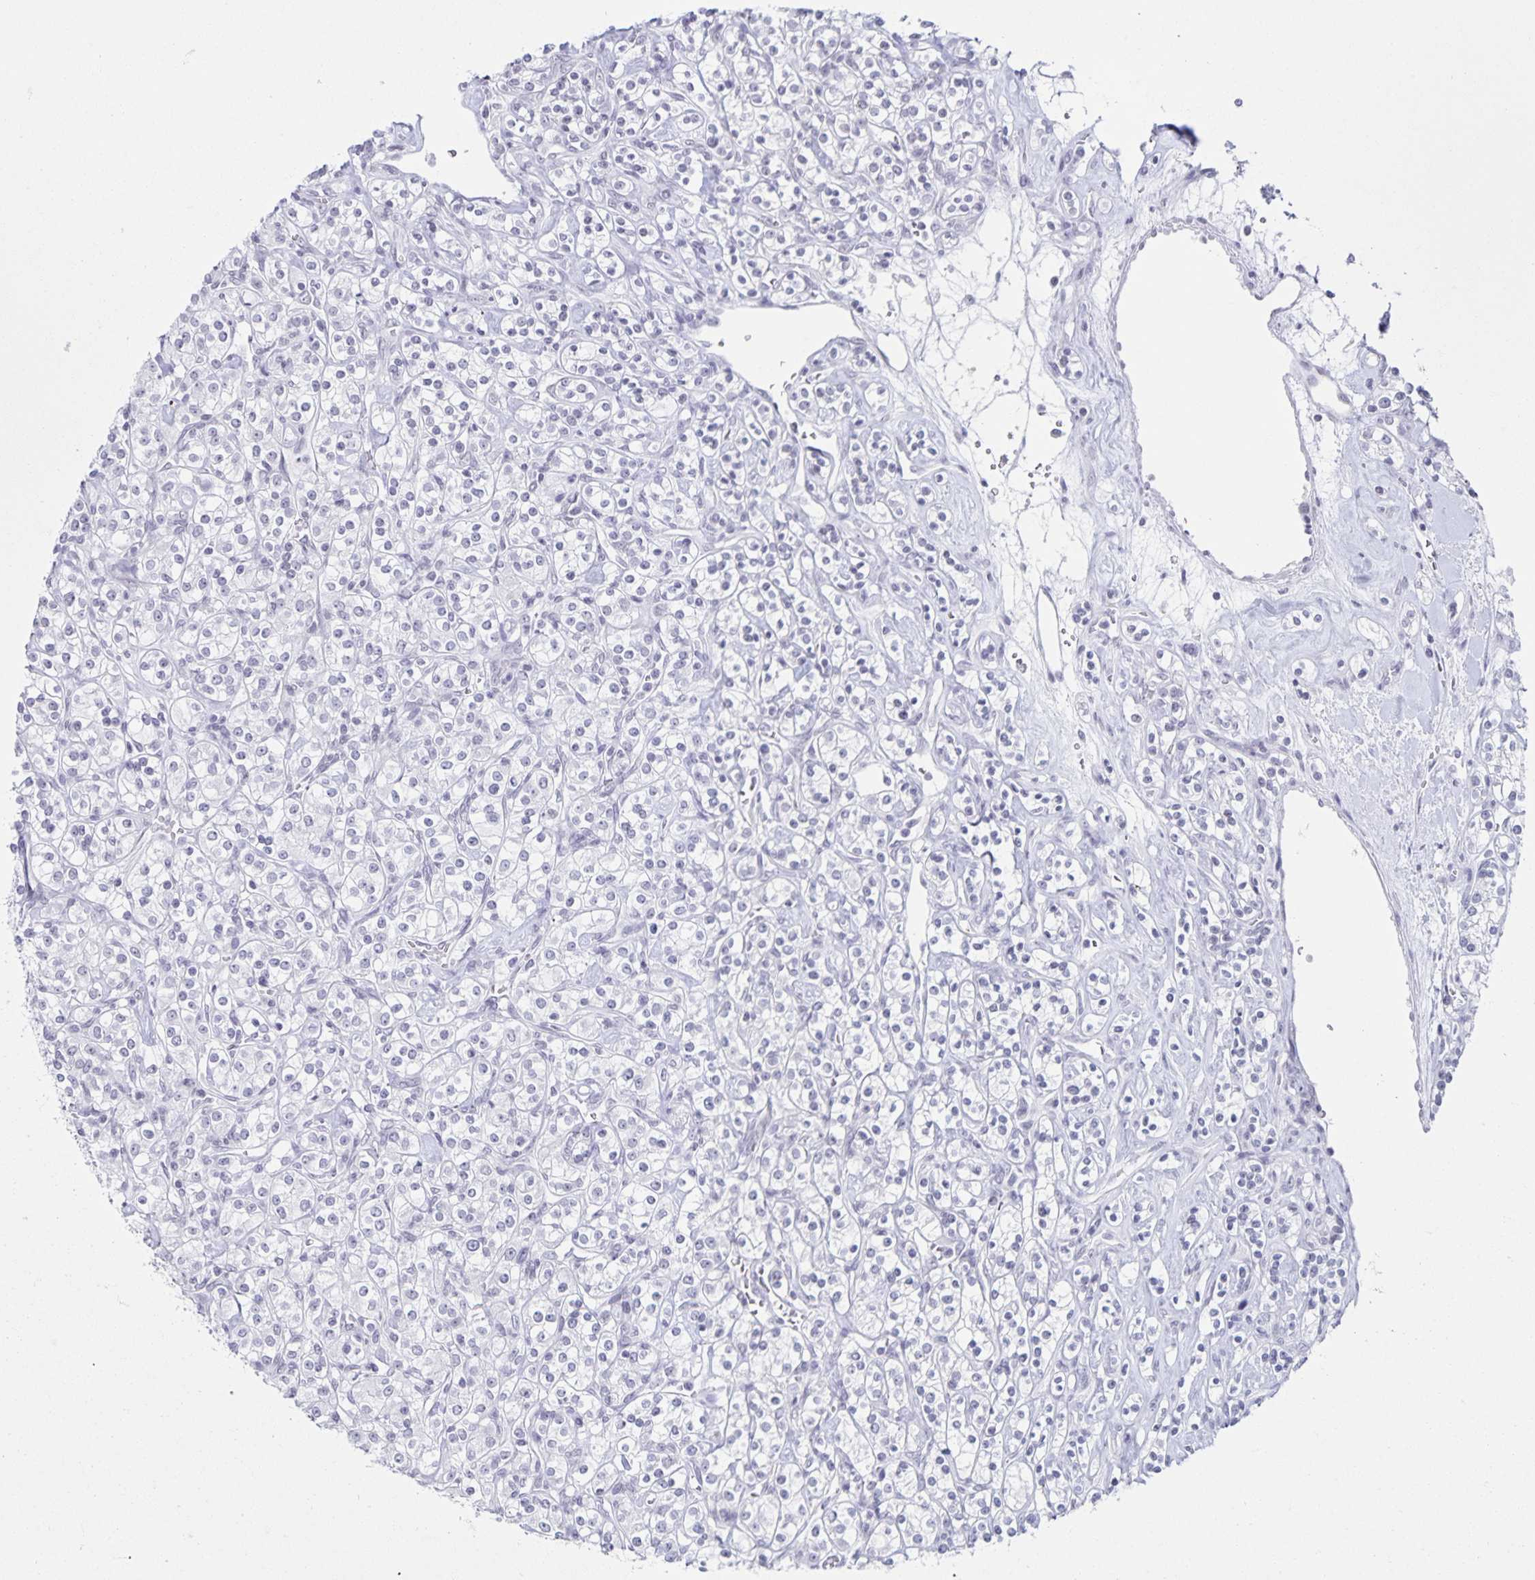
{"staining": {"intensity": "negative", "quantity": "none", "location": "none"}, "tissue": "renal cancer", "cell_type": "Tumor cells", "image_type": "cancer", "snomed": [{"axis": "morphology", "description": "Adenocarcinoma, NOS"}, {"axis": "topography", "description": "Kidney"}], "caption": "The histopathology image demonstrates no significant positivity in tumor cells of renal cancer (adenocarcinoma).", "gene": "LCE6A", "patient": {"sex": "male", "age": 77}}